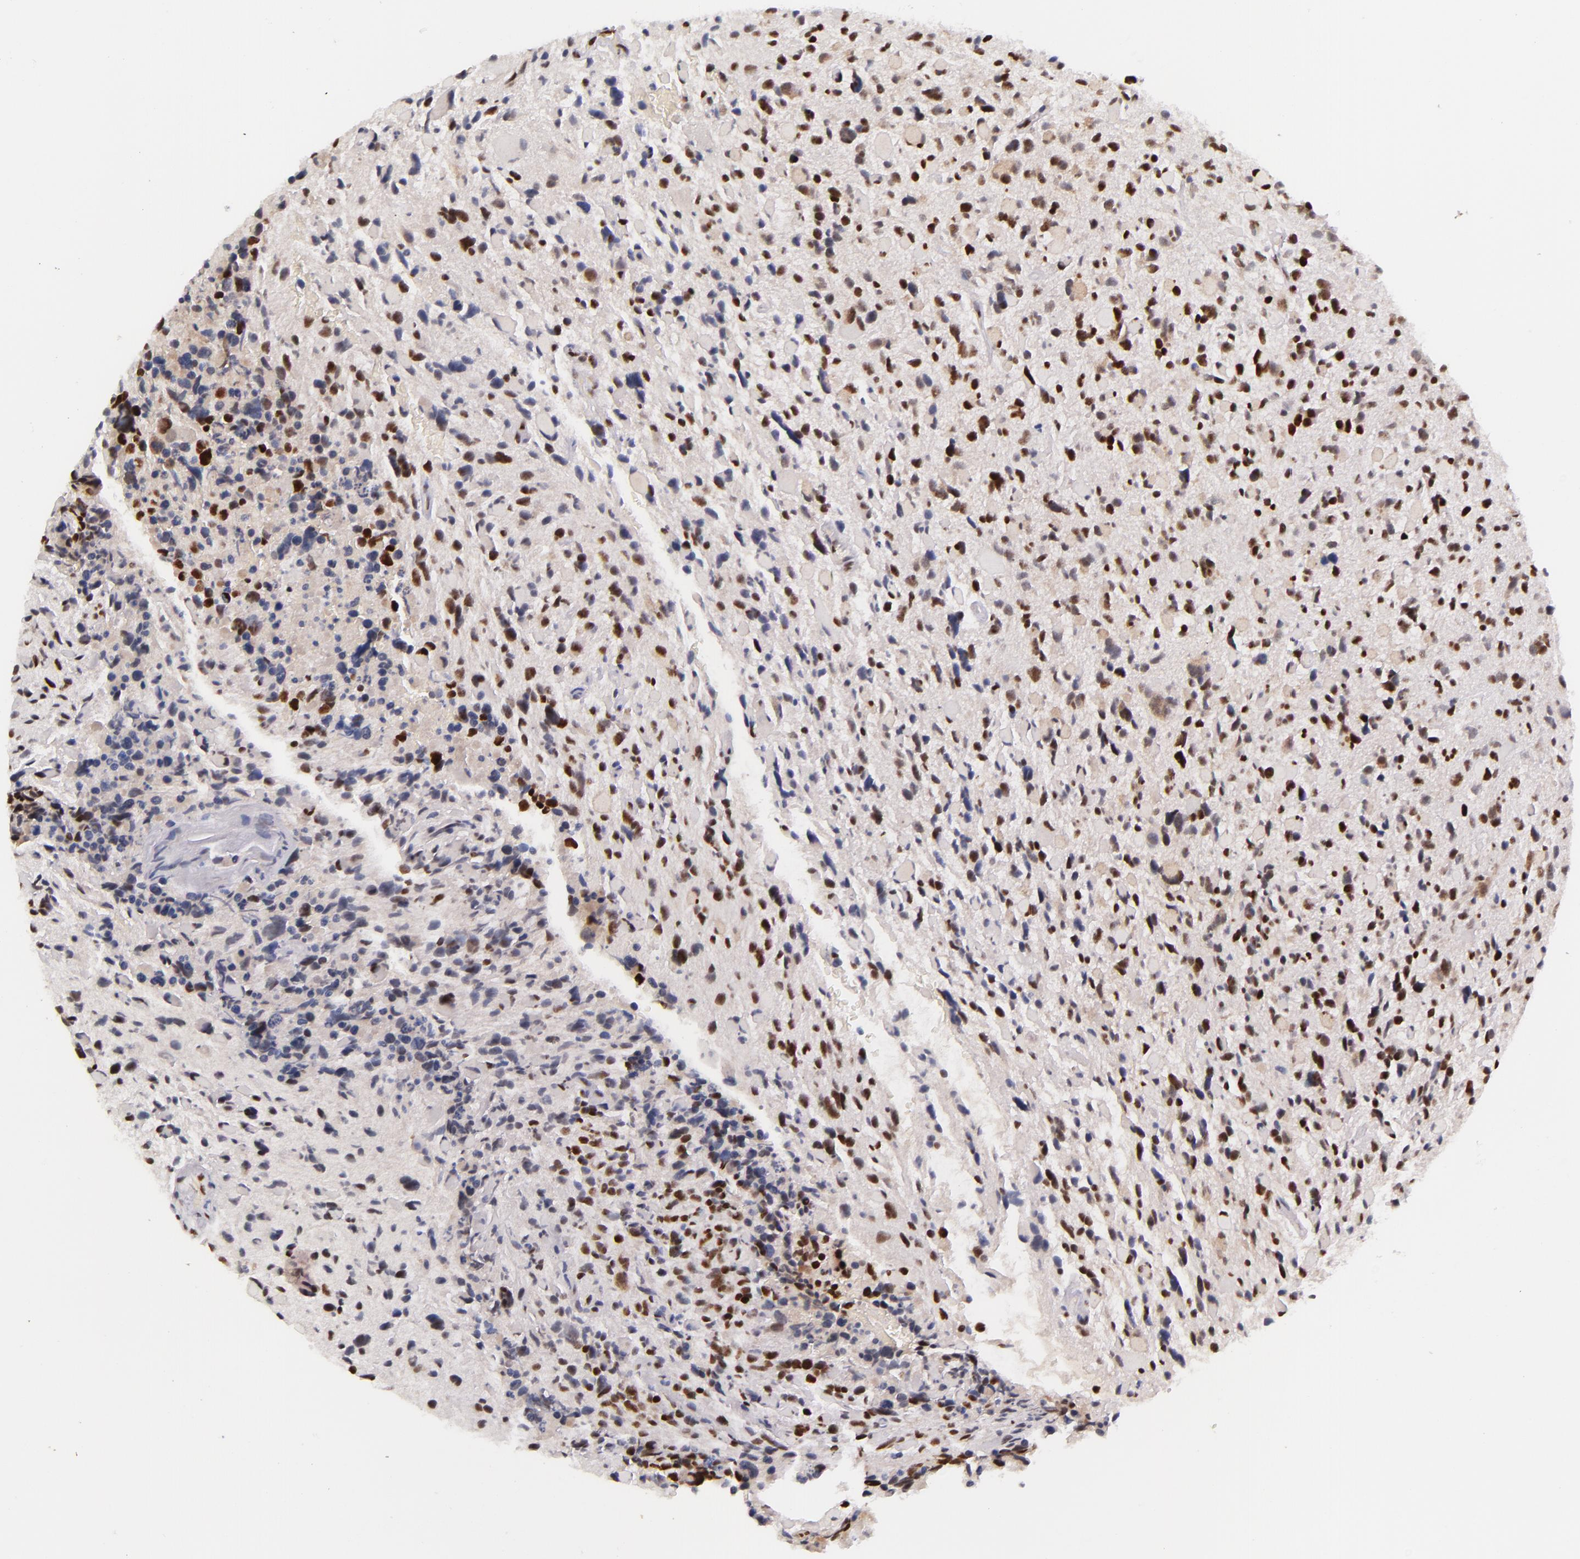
{"staining": {"intensity": "strong", "quantity": ">75%", "location": "nuclear"}, "tissue": "glioma", "cell_type": "Tumor cells", "image_type": "cancer", "snomed": [{"axis": "morphology", "description": "Glioma, malignant, High grade"}, {"axis": "topography", "description": "Brain"}], "caption": "Immunohistochemistry (IHC) histopathology image of neoplastic tissue: glioma stained using IHC reveals high levels of strong protein expression localized specifically in the nuclear of tumor cells, appearing as a nuclear brown color.", "gene": "GPKOW", "patient": {"sex": "female", "age": 37}}